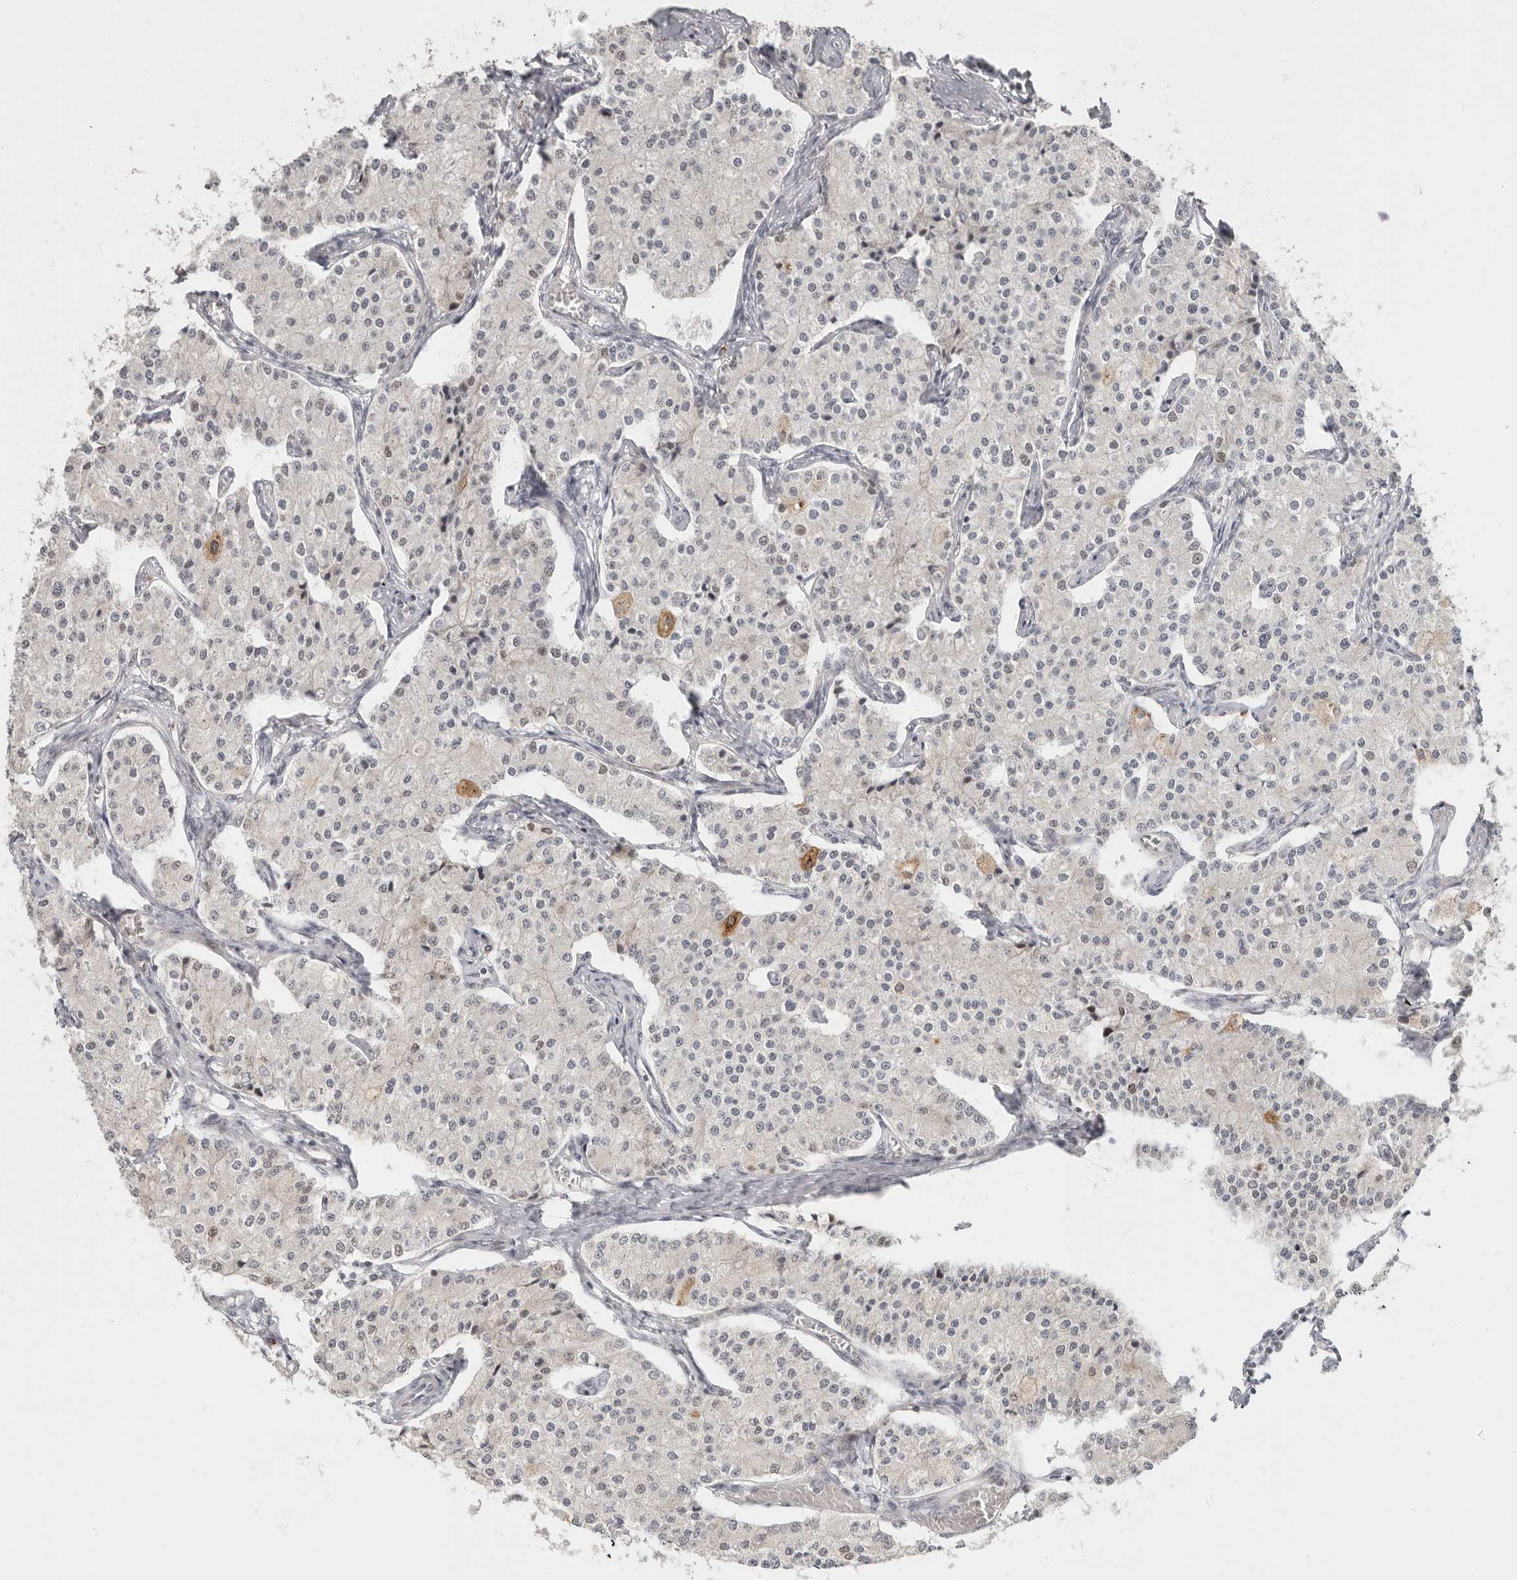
{"staining": {"intensity": "negative", "quantity": "none", "location": "none"}, "tissue": "carcinoid", "cell_type": "Tumor cells", "image_type": "cancer", "snomed": [{"axis": "morphology", "description": "Carcinoid, malignant, NOS"}, {"axis": "topography", "description": "Colon"}], "caption": "This is an IHC image of carcinoid. There is no positivity in tumor cells.", "gene": "RFC2", "patient": {"sex": "female", "age": 52}}